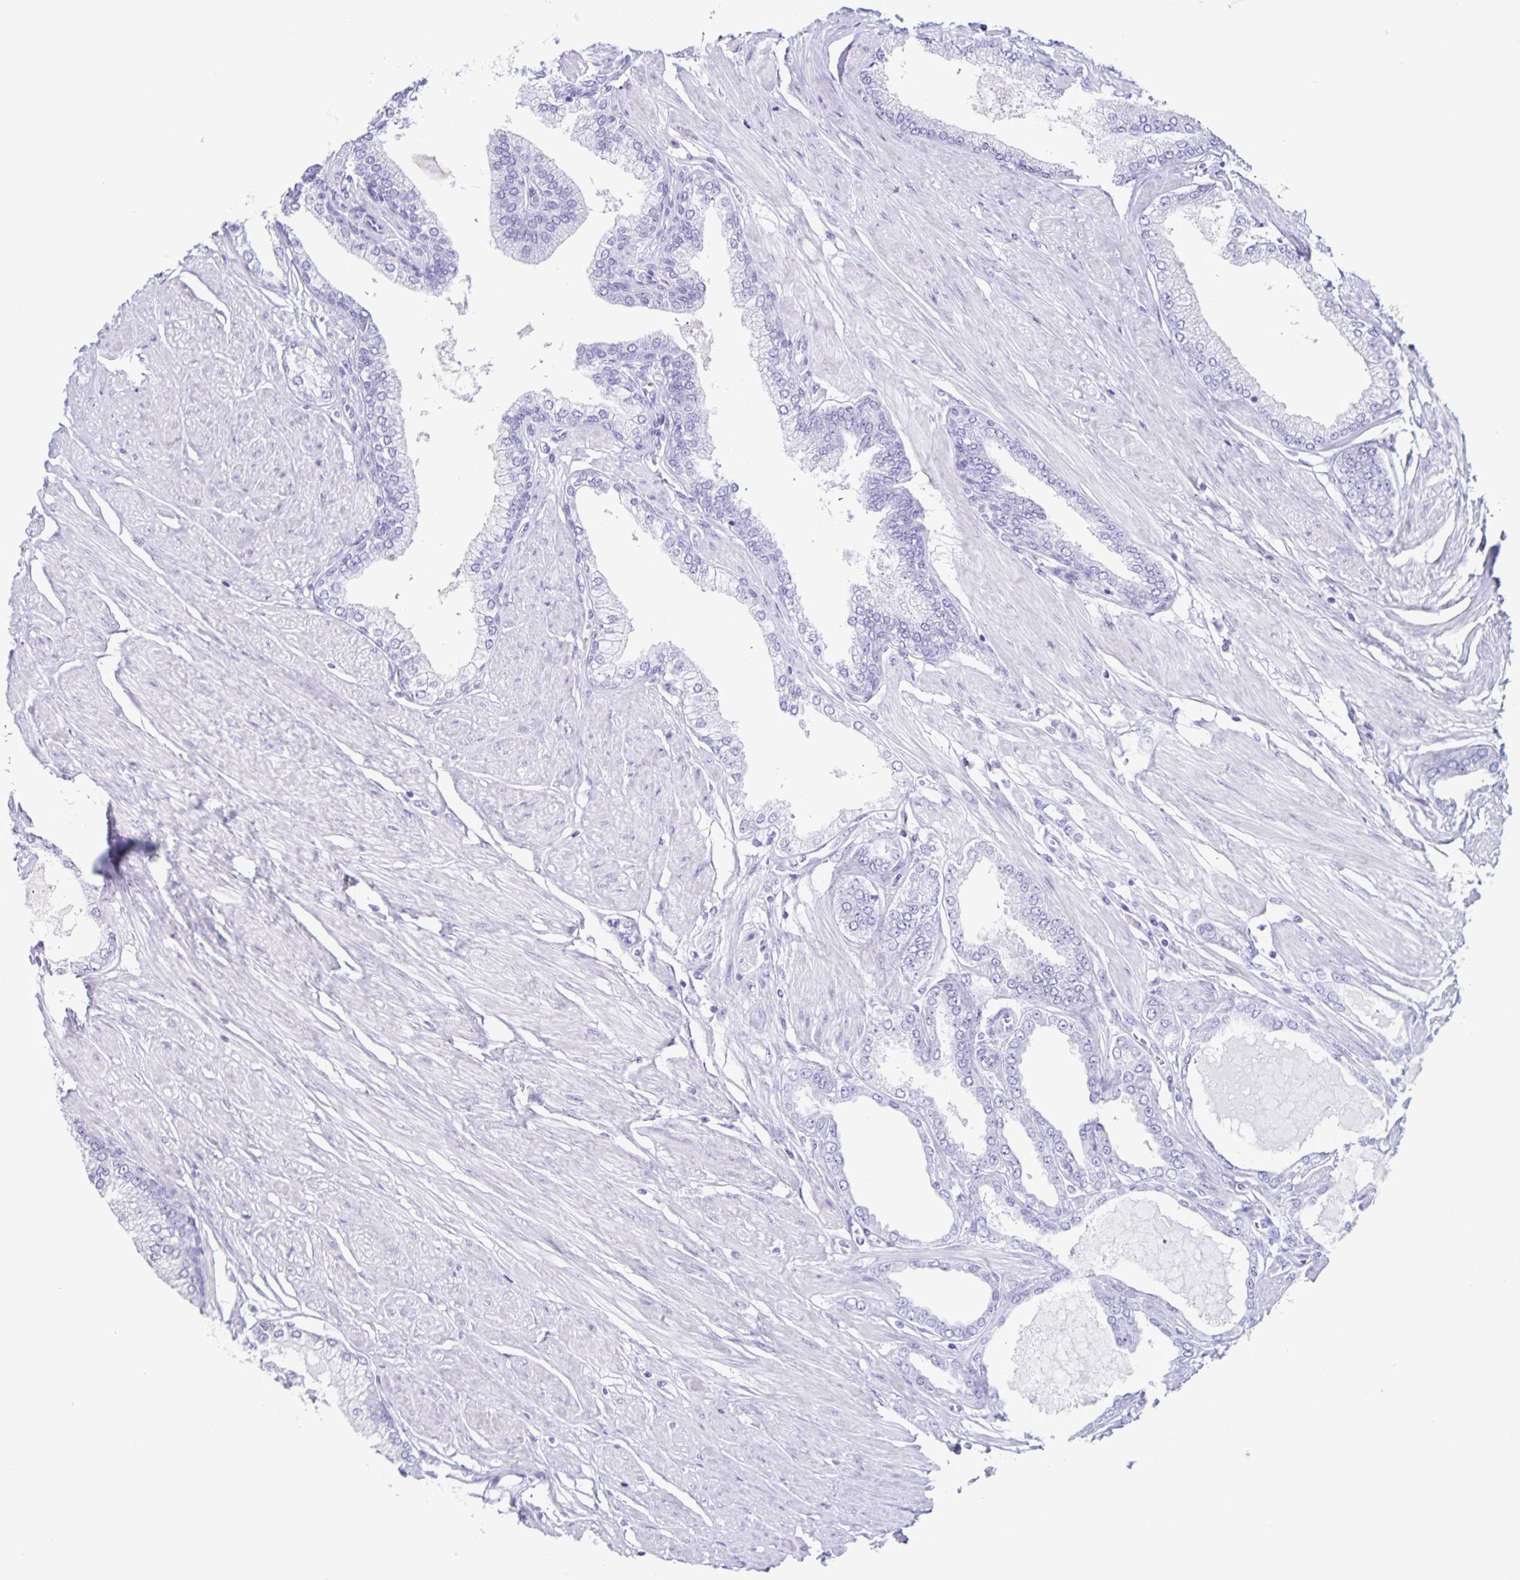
{"staining": {"intensity": "negative", "quantity": "none", "location": "none"}, "tissue": "prostate cancer", "cell_type": "Tumor cells", "image_type": "cancer", "snomed": [{"axis": "morphology", "description": "Adenocarcinoma, Low grade"}, {"axis": "topography", "description": "Prostate"}], "caption": "An image of human prostate cancer is negative for staining in tumor cells.", "gene": "C12orf56", "patient": {"sex": "male", "age": 55}}